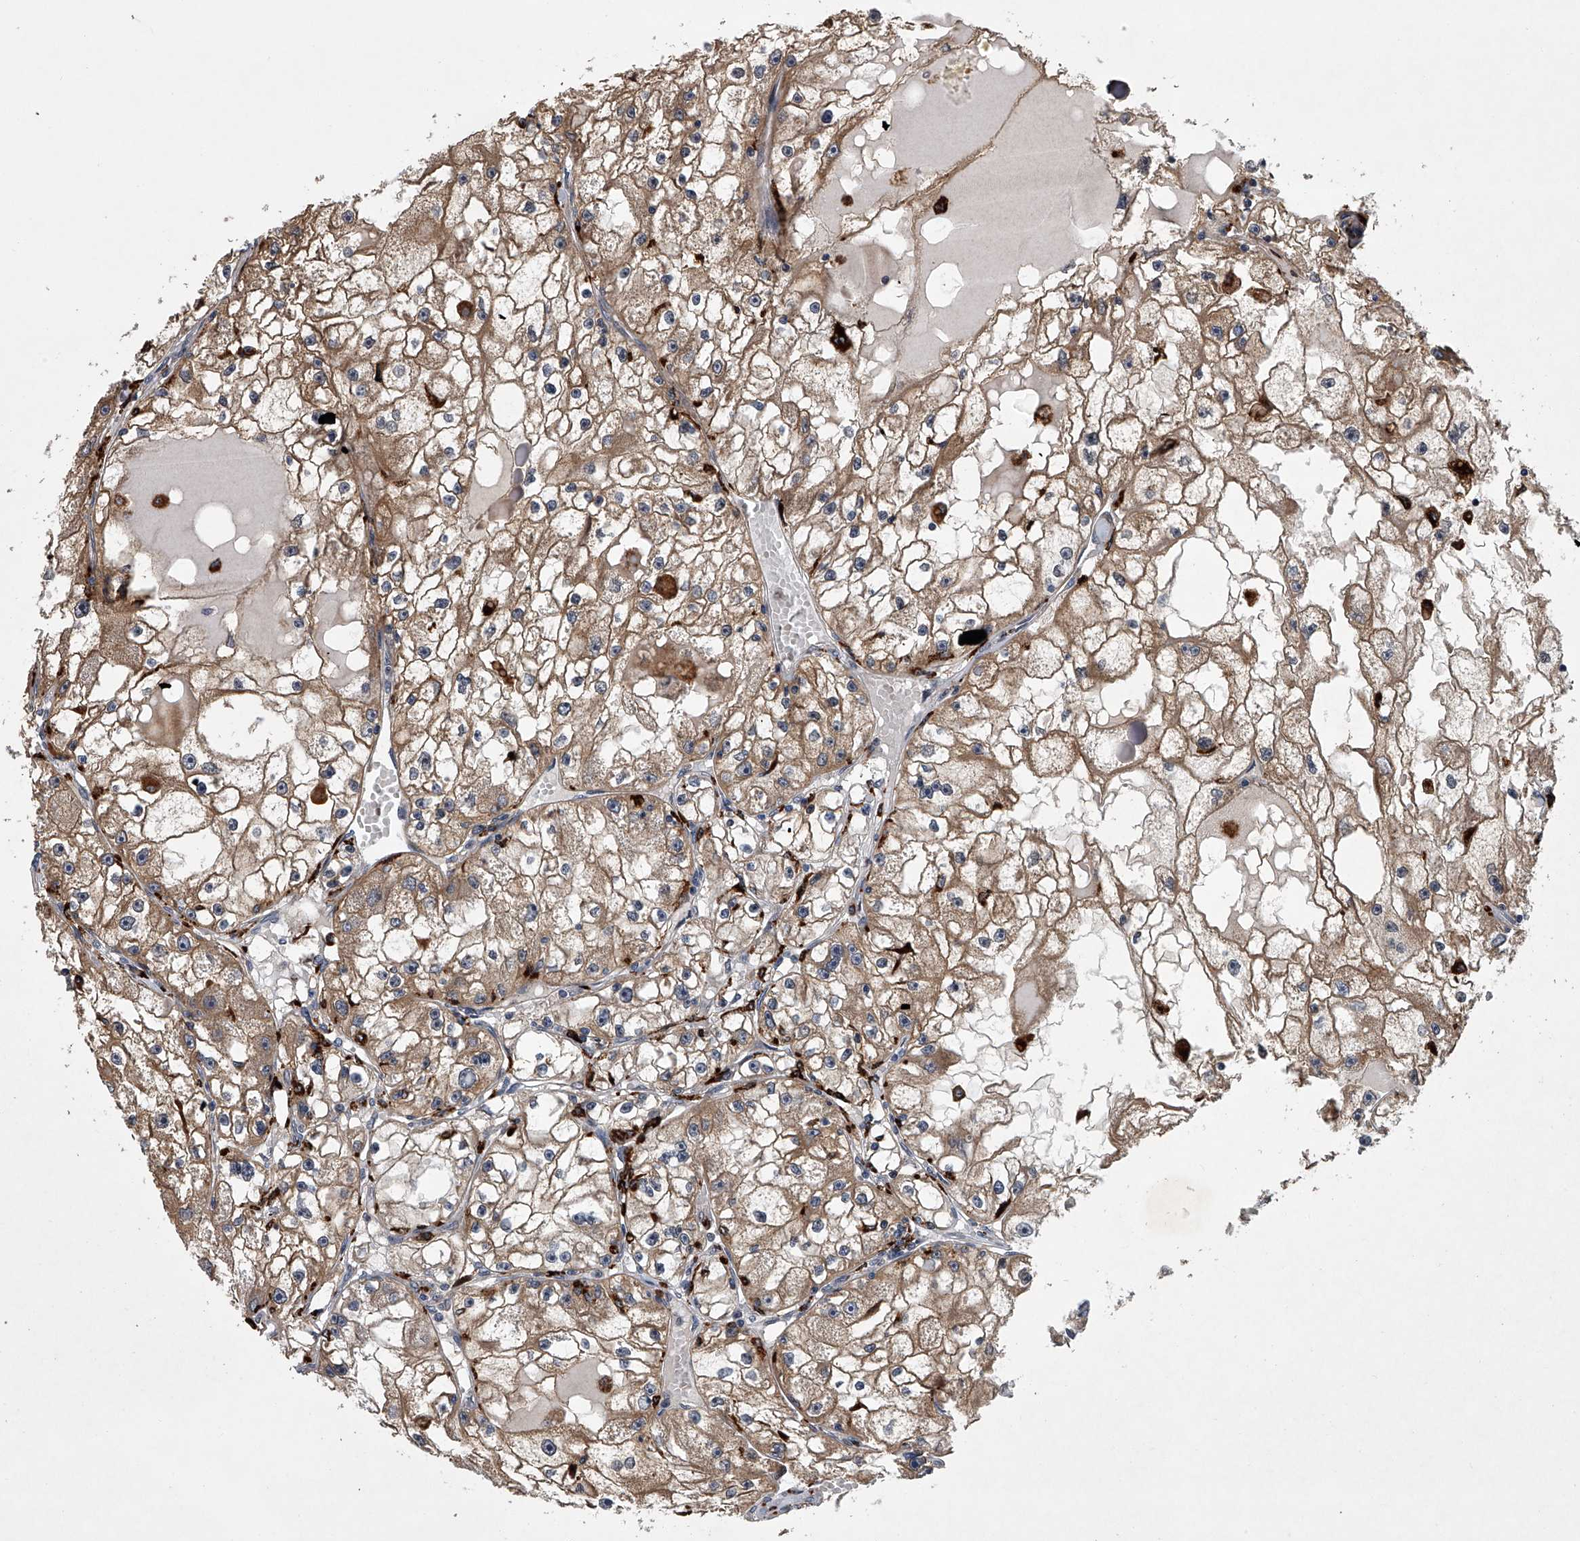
{"staining": {"intensity": "moderate", "quantity": ">75%", "location": "cytoplasmic/membranous"}, "tissue": "renal cancer", "cell_type": "Tumor cells", "image_type": "cancer", "snomed": [{"axis": "morphology", "description": "Adenocarcinoma, NOS"}, {"axis": "topography", "description": "Kidney"}], "caption": "The photomicrograph exhibits immunohistochemical staining of renal adenocarcinoma. There is moderate cytoplasmic/membranous expression is present in approximately >75% of tumor cells.", "gene": "TRIM8", "patient": {"sex": "male", "age": 56}}